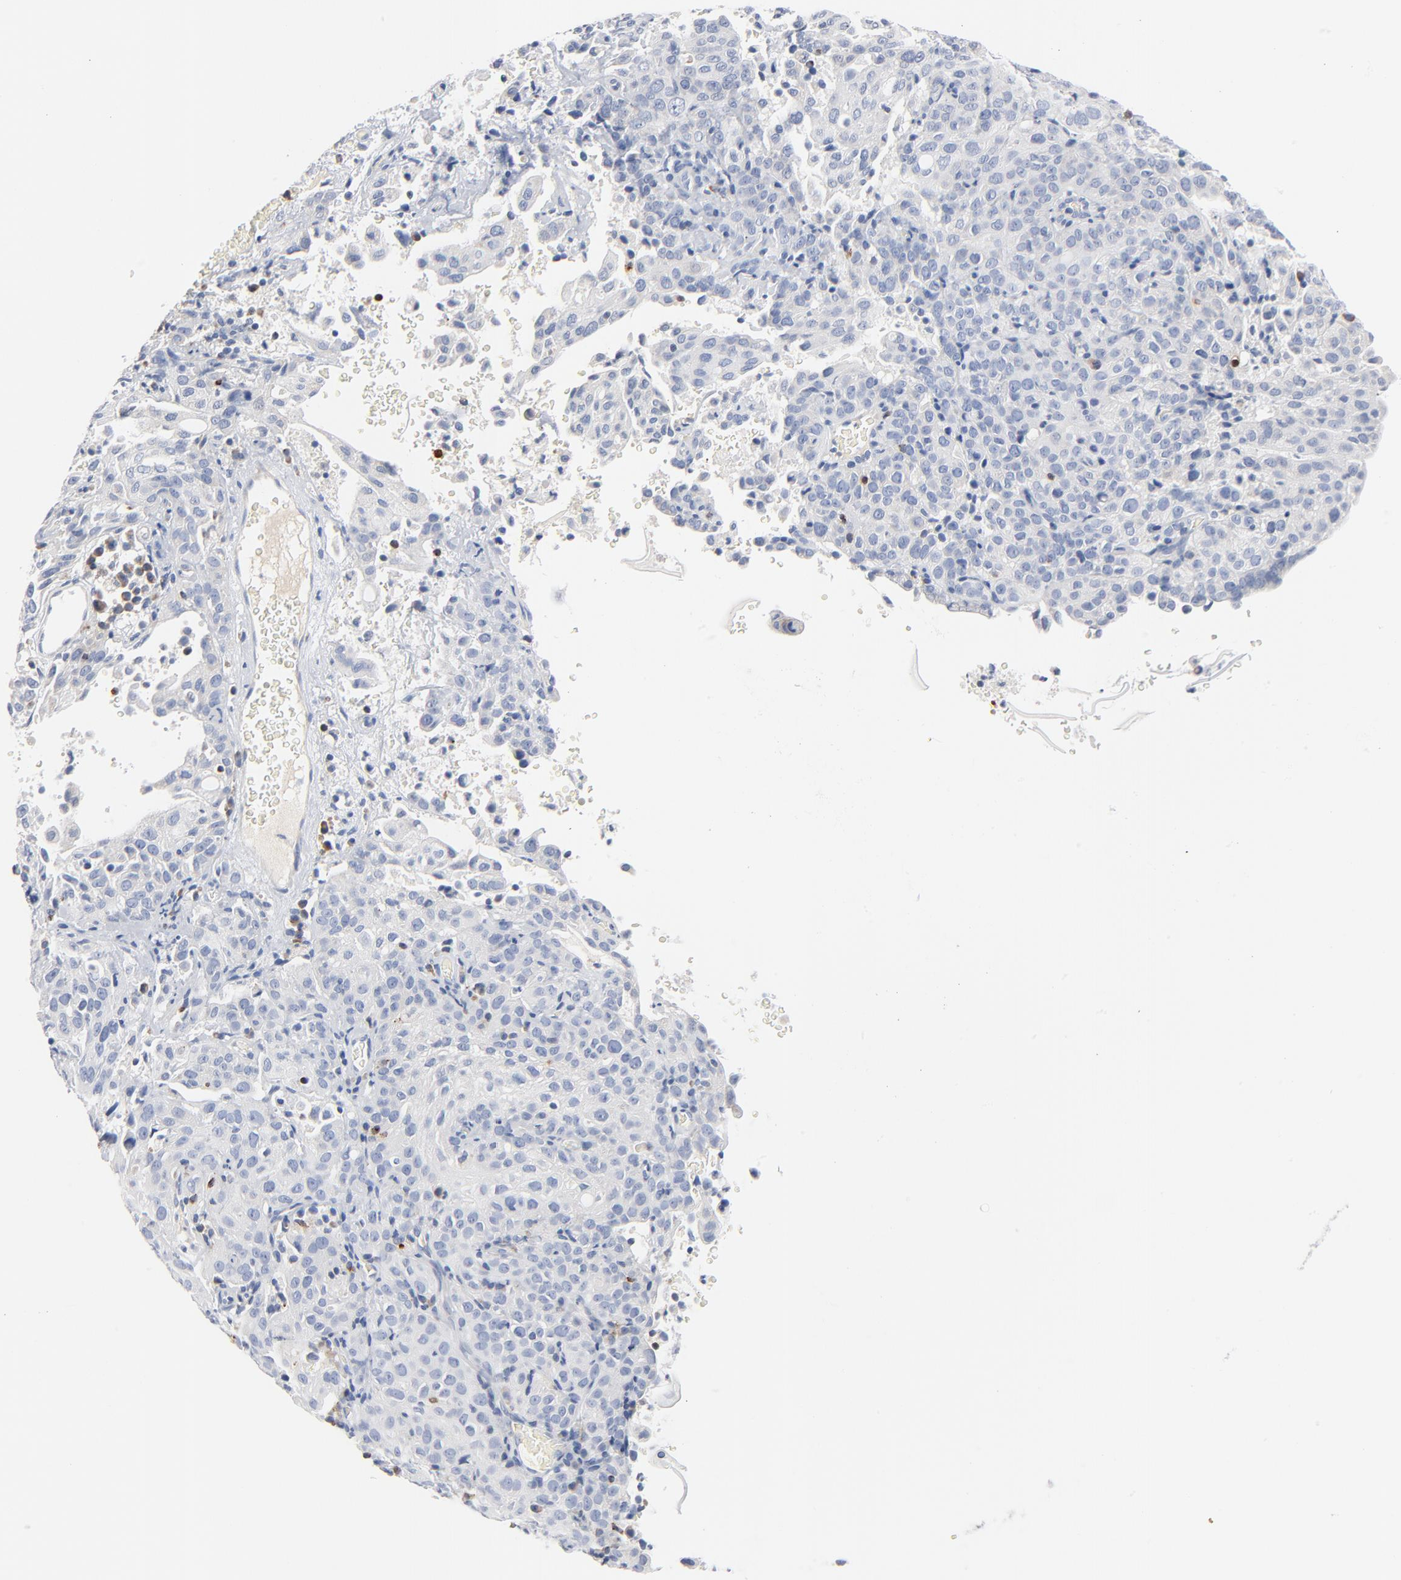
{"staining": {"intensity": "negative", "quantity": "none", "location": "none"}, "tissue": "cervical cancer", "cell_type": "Tumor cells", "image_type": "cancer", "snomed": [{"axis": "morphology", "description": "Squamous cell carcinoma, NOS"}, {"axis": "topography", "description": "Cervix"}], "caption": "This is an immunohistochemistry histopathology image of squamous cell carcinoma (cervical). There is no staining in tumor cells.", "gene": "GZMB", "patient": {"sex": "female", "age": 41}}